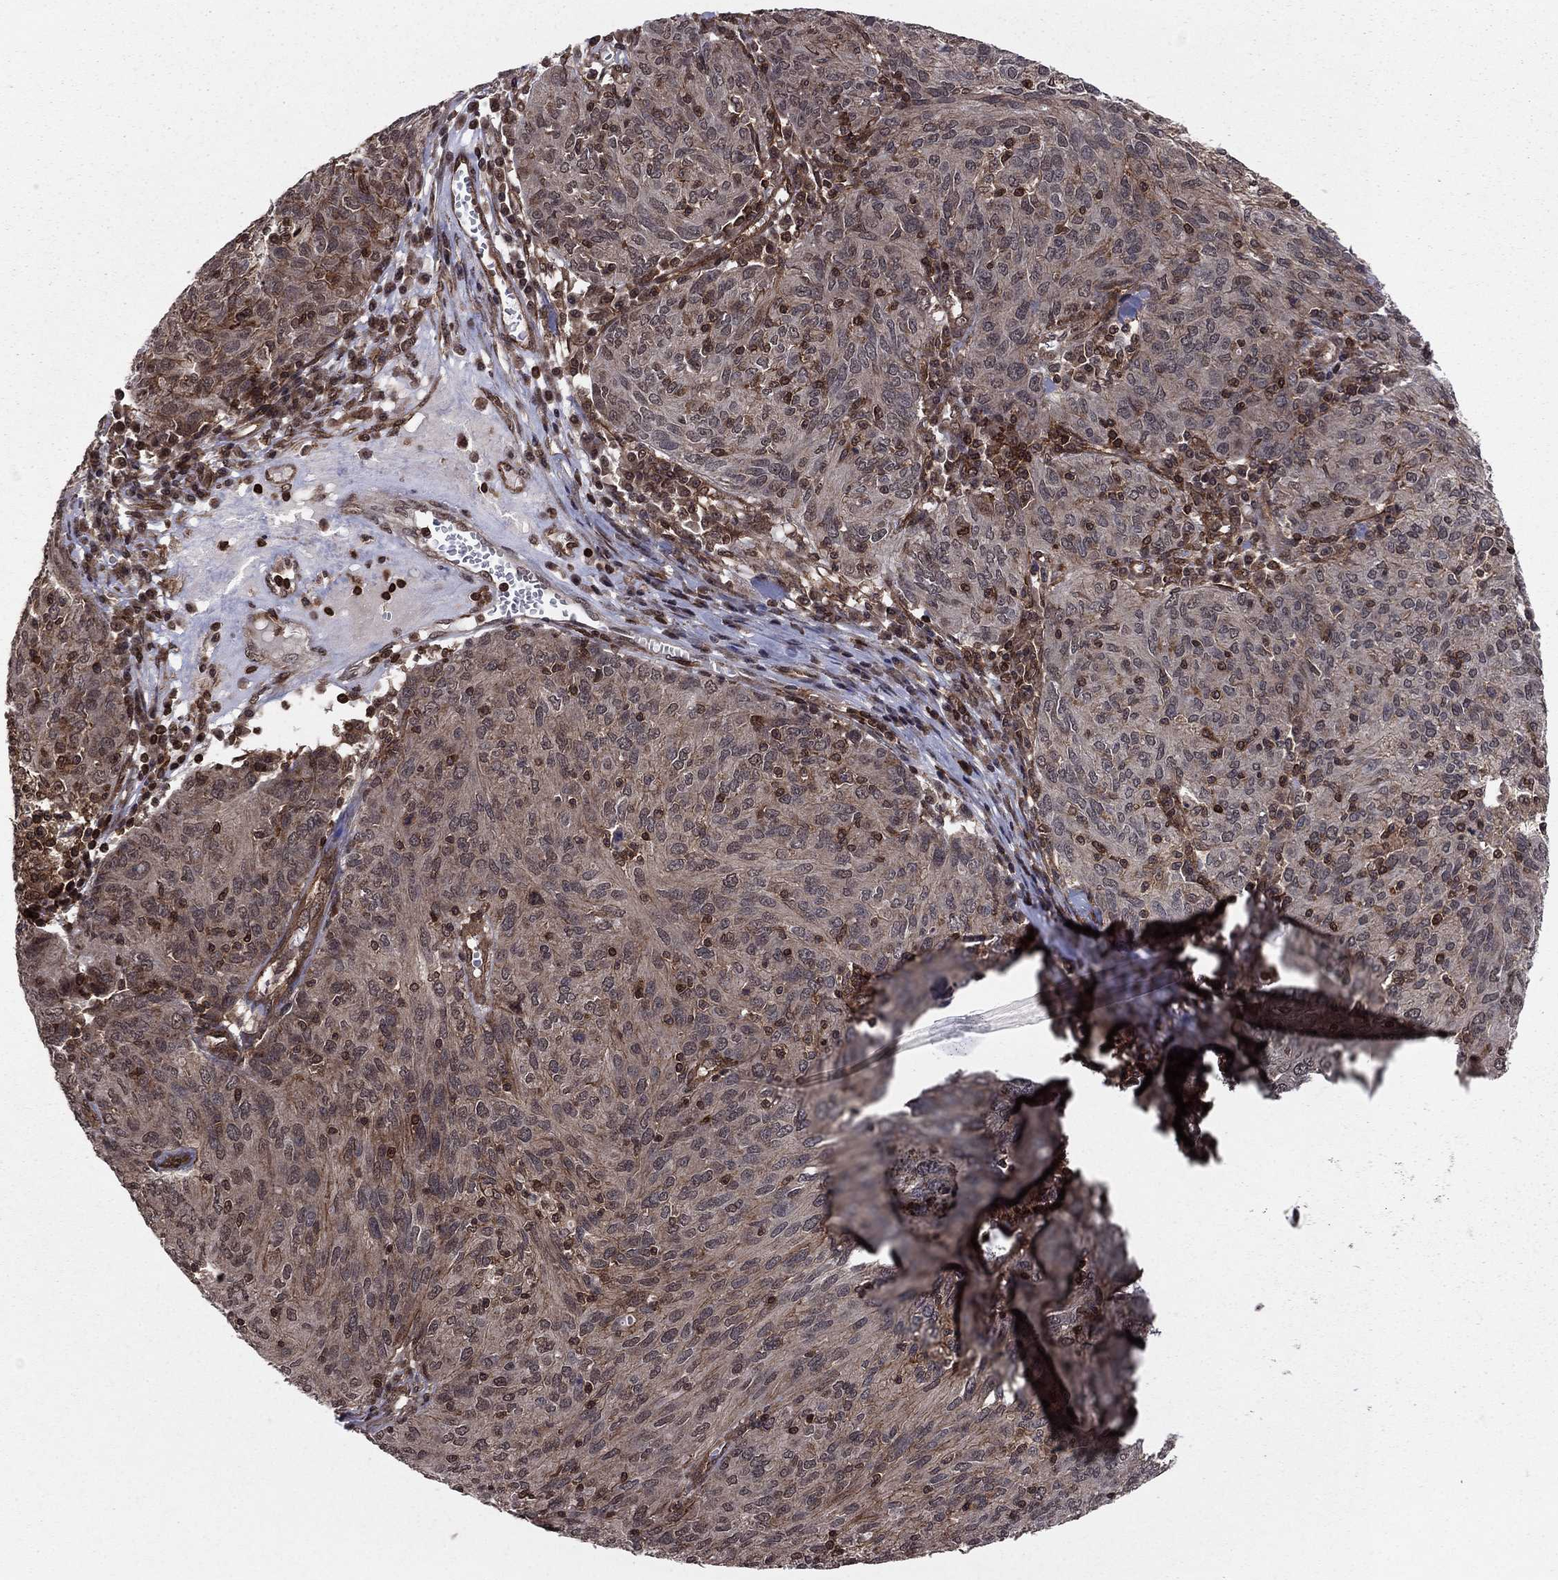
{"staining": {"intensity": "moderate", "quantity": "<25%", "location": "cytoplasmic/membranous"}, "tissue": "ovarian cancer", "cell_type": "Tumor cells", "image_type": "cancer", "snomed": [{"axis": "morphology", "description": "Carcinoma, endometroid"}, {"axis": "topography", "description": "Ovary"}], "caption": "Immunohistochemical staining of human ovarian endometroid carcinoma shows low levels of moderate cytoplasmic/membranous expression in approximately <25% of tumor cells.", "gene": "SSX2IP", "patient": {"sex": "female", "age": 50}}